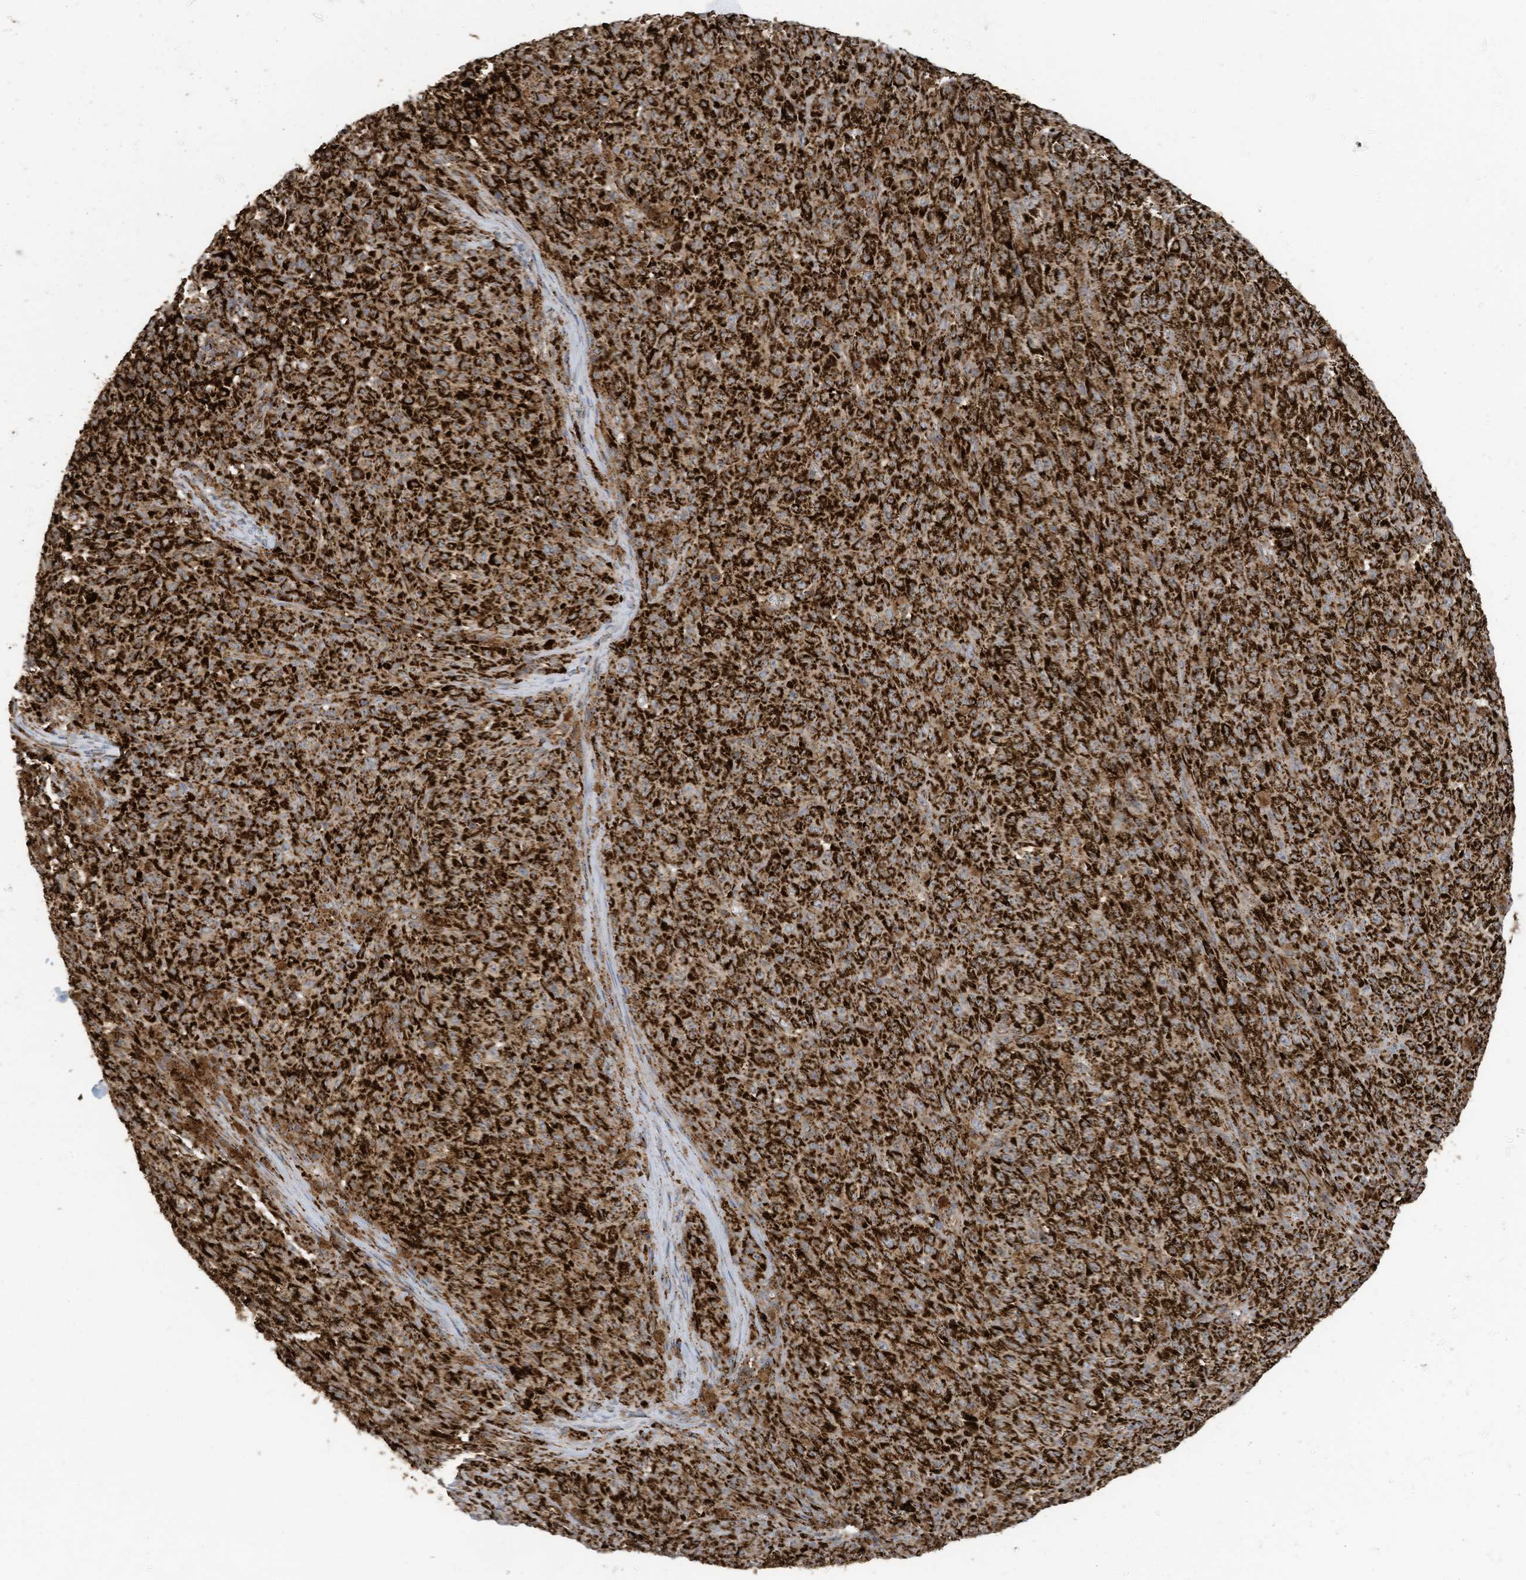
{"staining": {"intensity": "strong", "quantity": ">75%", "location": "cytoplasmic/membranous"}, "tissue": "melanoma", "cell_type": "Tumor cells", "image_type": "cancer", "snomed": [{"axis": "morphology", "description": "Malignant melanoma, NOS"}, {"axis": "topography", "description": "Skin"}], "caption": "Melanoma tissue exhibits strong cytoplasmic/membranous expression in about >75% of tumor cells, visualized by immunohistochemistry. (Brightfield microscopy of DAB IHC at high magnification).", "gene": "COX10", "patient": {"sex": "female", "age": 82}}